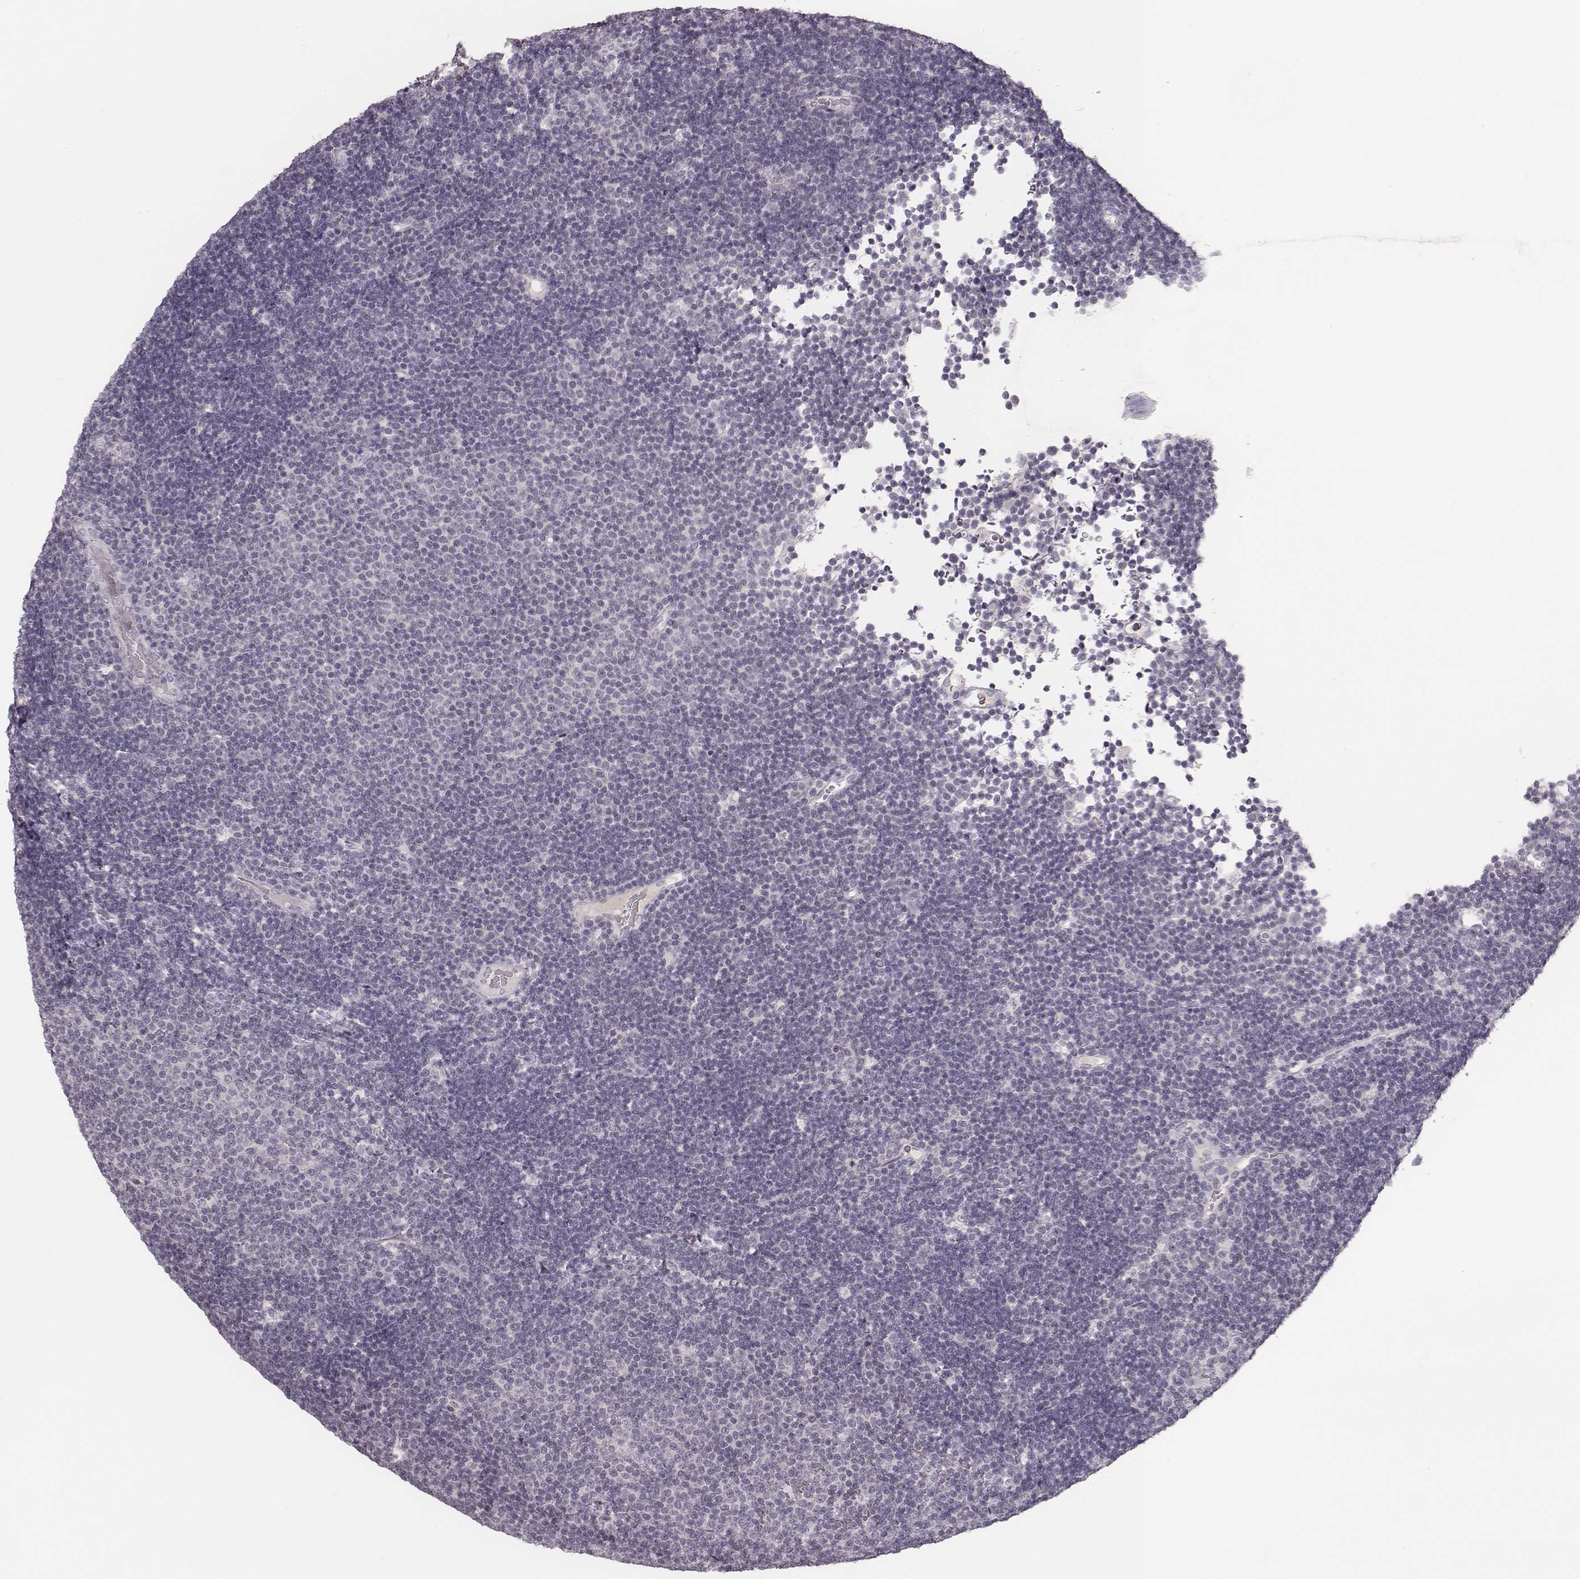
{"staining": {"intensity": "negative", "quantity": "none", "location": "none"}, "tissue": "lymphoma", "cell_type": "Tumor cells", "image_type": "cancer", "snomed": [{"axis": "morphology", "description": "Malignant lymphoma, non-Hodgkin's type, Low grade"}, {"axis": "topography", "description": "Brain"}], "caption": "An immunohistochemistry photomicrograph of low-grade malignant lymphoma, non-Hodgkin's type is shown. There is no staining in tumor cells of low-grade malignant lymphoma, non-Hodgkin's type. (Immunohistochemistry, brightfield microscopy, high magnification).", "gene": "LY6K", "patient": {"sex": "female", "age": 66}}